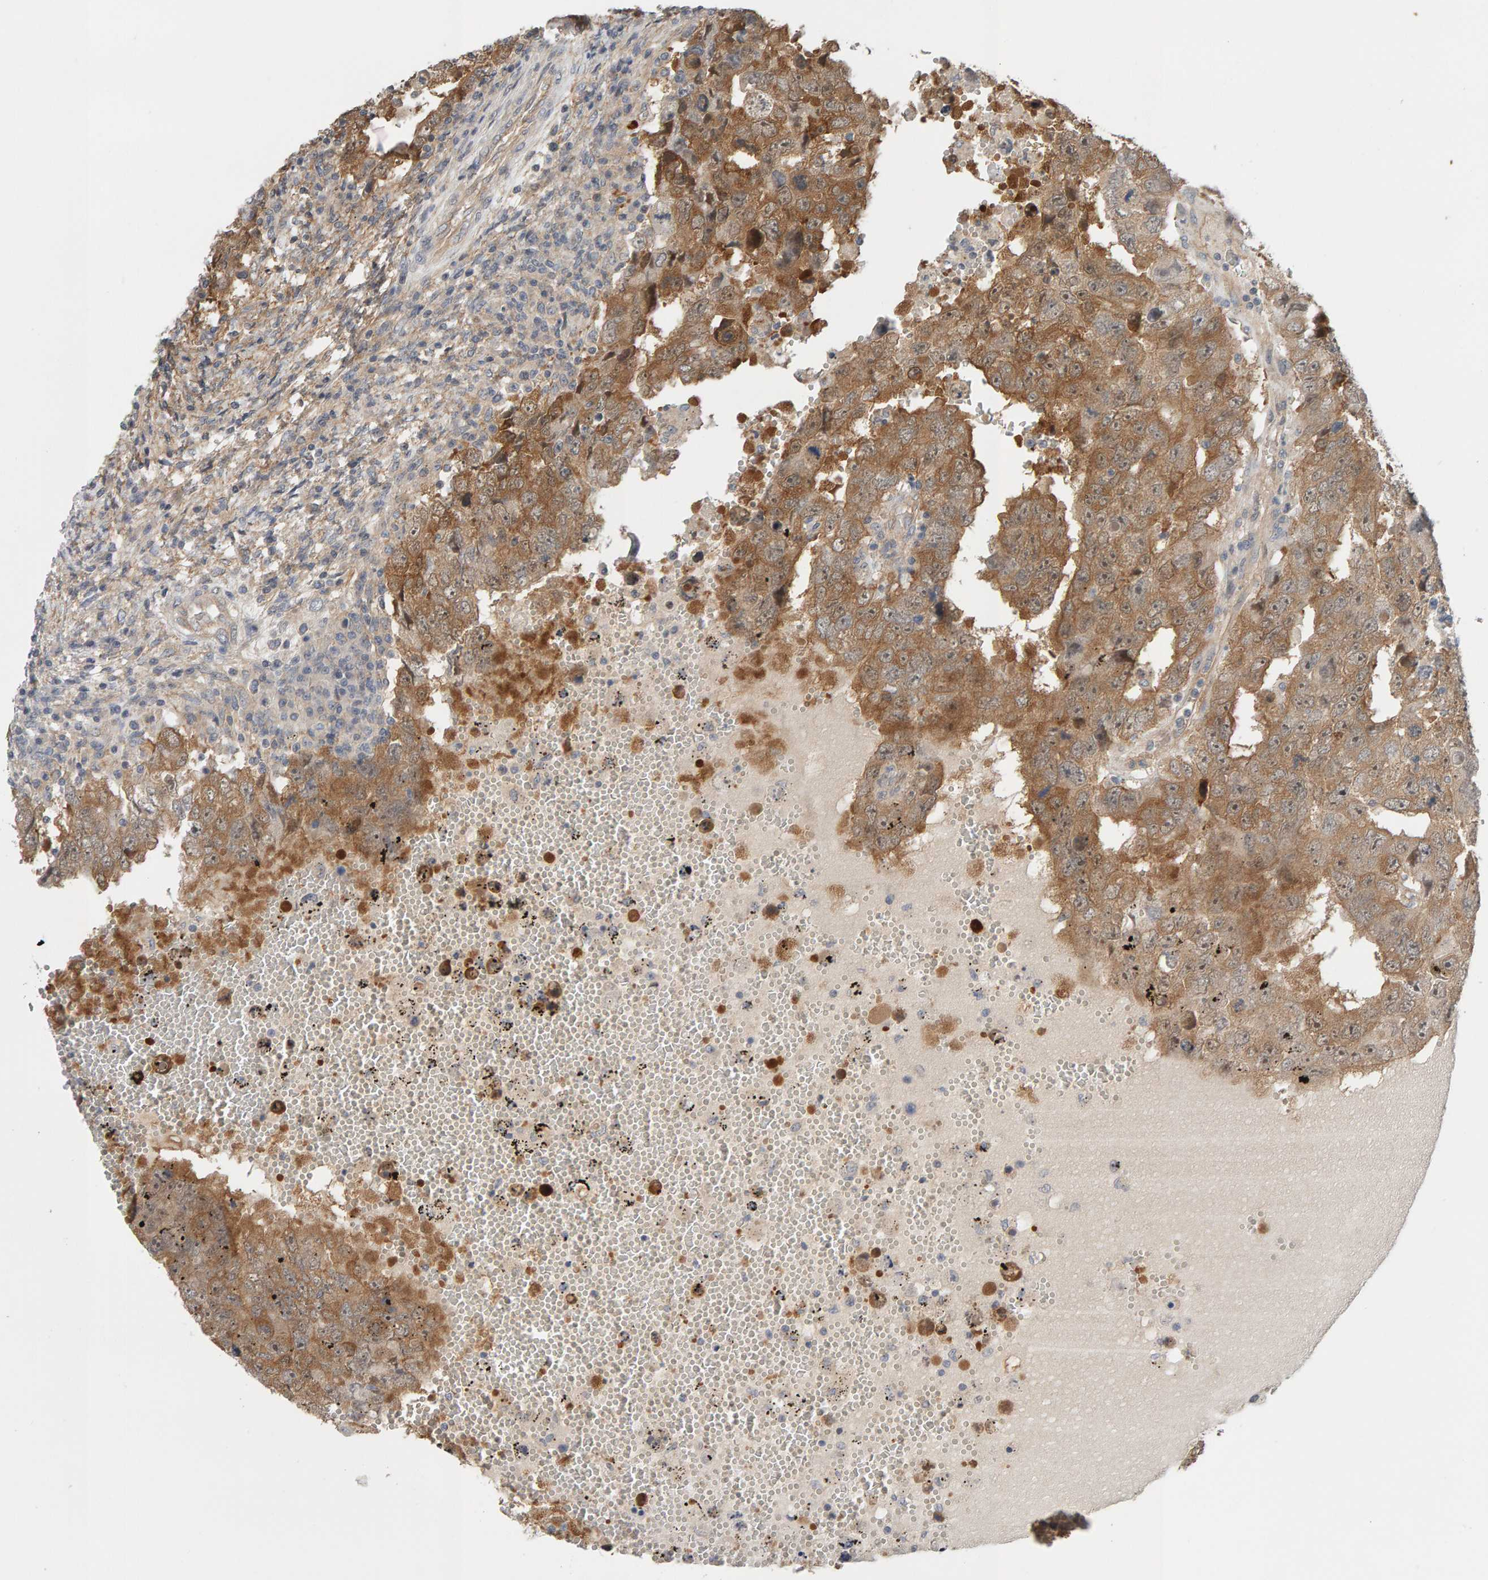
{"staining": {"intensity": "moderate", "quantity": ">75%", "location": "cytoplasmic/membranous,nuclear"}, "tissue": "testis cancer", "cell_type": "Tumor cells", "image_type": "cancer", "snomed": [{"axis": "morphology", "description": "Carcinoma, Embryonal, NOS"}, {"axis": "topography", "description": "Testis"}], "caption": "Brown immunohistochemical staining in testis cancer (embryonal carcinoma) shows moderate cytoplasmic/membranous and nuclear staining in about >75% of tumor cells.", "gene": "PPP1R16A", "patient": {"sex": "male", "age": 26}}